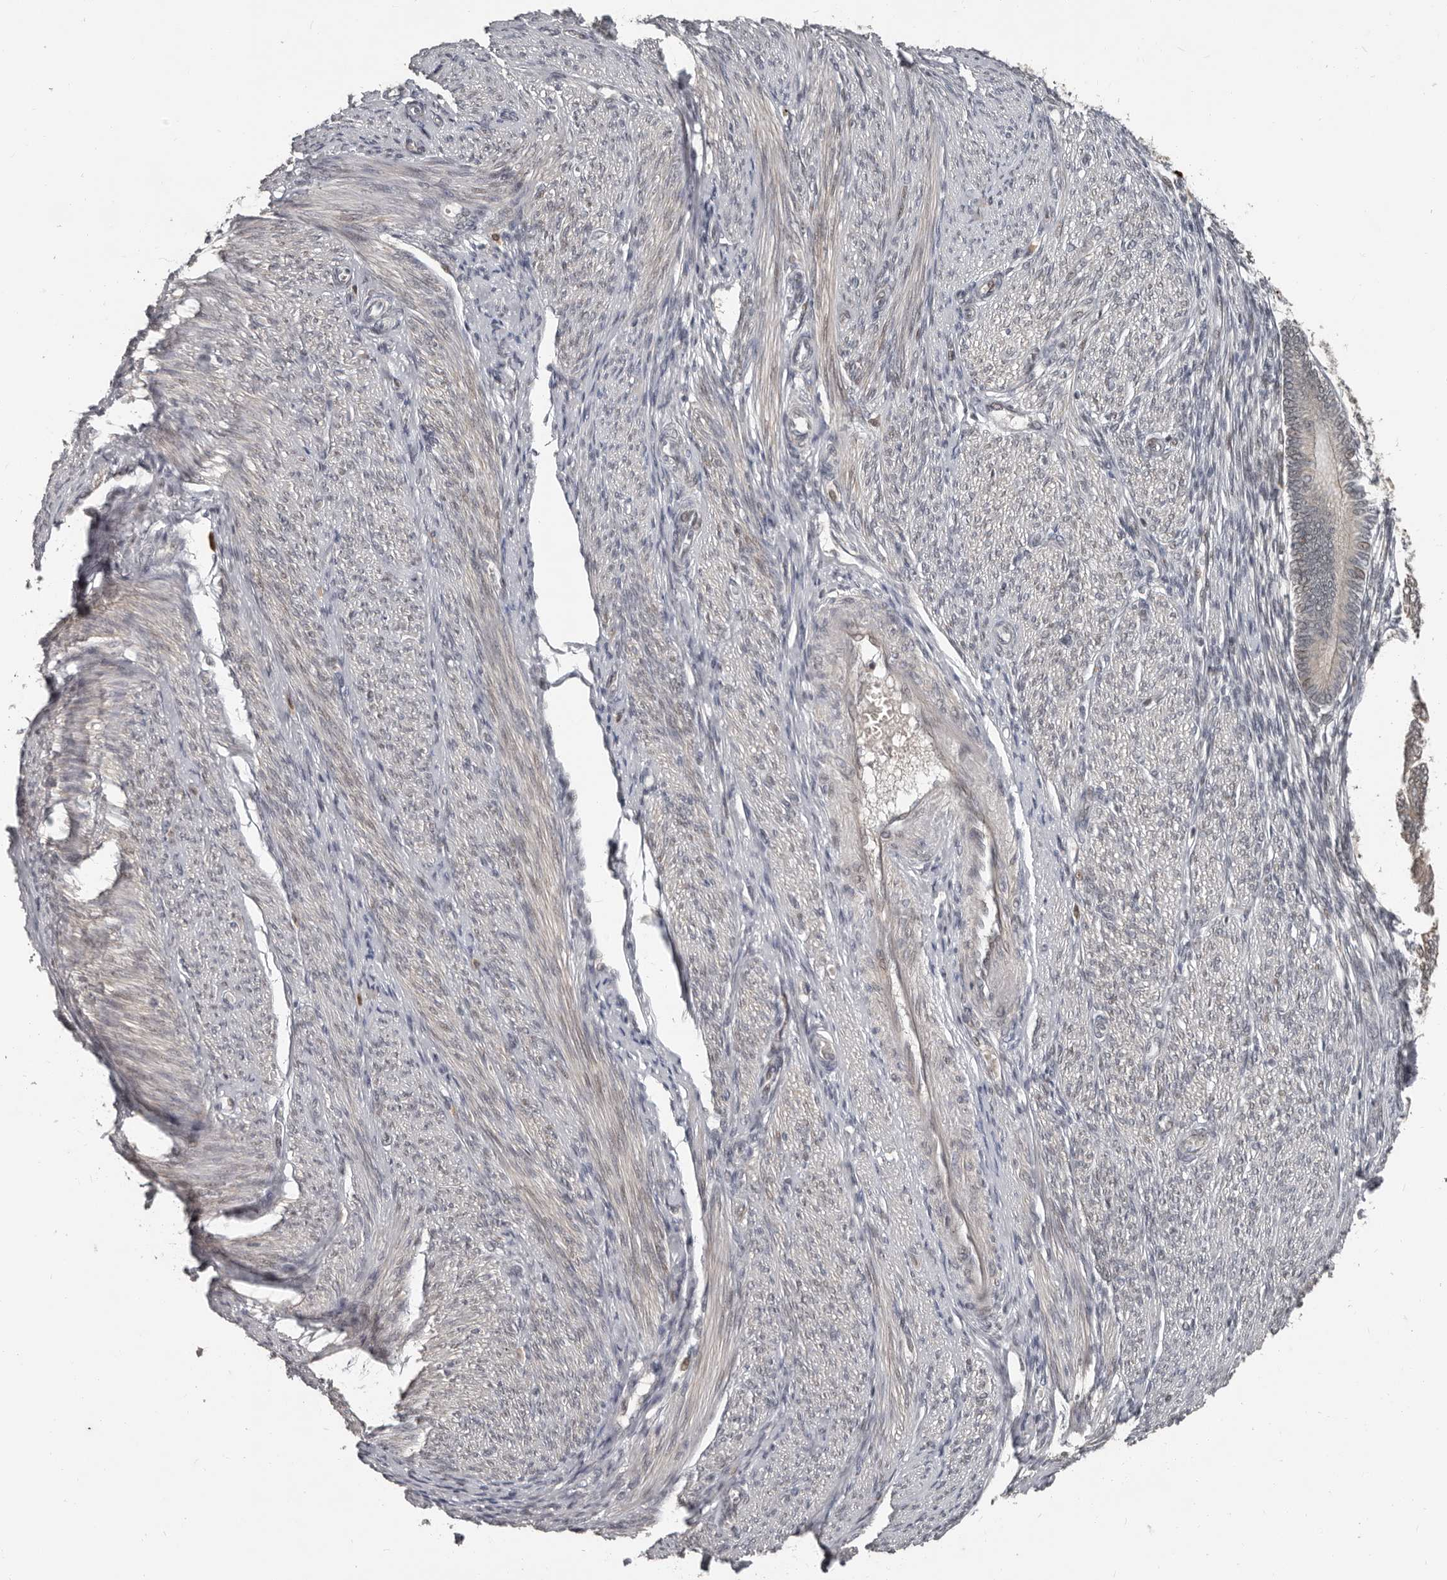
{"staining": {"intensity": "weak", "quantity": "25%-75%", "location": "cytoplasmic/membranous"}, "tissue": "endometrial cancer", "cell_type": "Tumor cells", "image_type": "cancer", "snomed": [{"axis": "morphology", "description": "Adenocarcinoma, NOS"}, {"axis": "topography", "description": "Endometrium"}], "caption": "IHC histopathology image of neoplastic tissue: human endometrial cancer (adenocarcinoma) stained using immunohistochemistry shows low levels of weak protein expression localized specifically in the cytoplasmic/membranous of tumor cells, appearing as a cytoplasmic/membranous brown color.", "gene": "APOL6", "patient": {"sex": "female", "age": 58}}